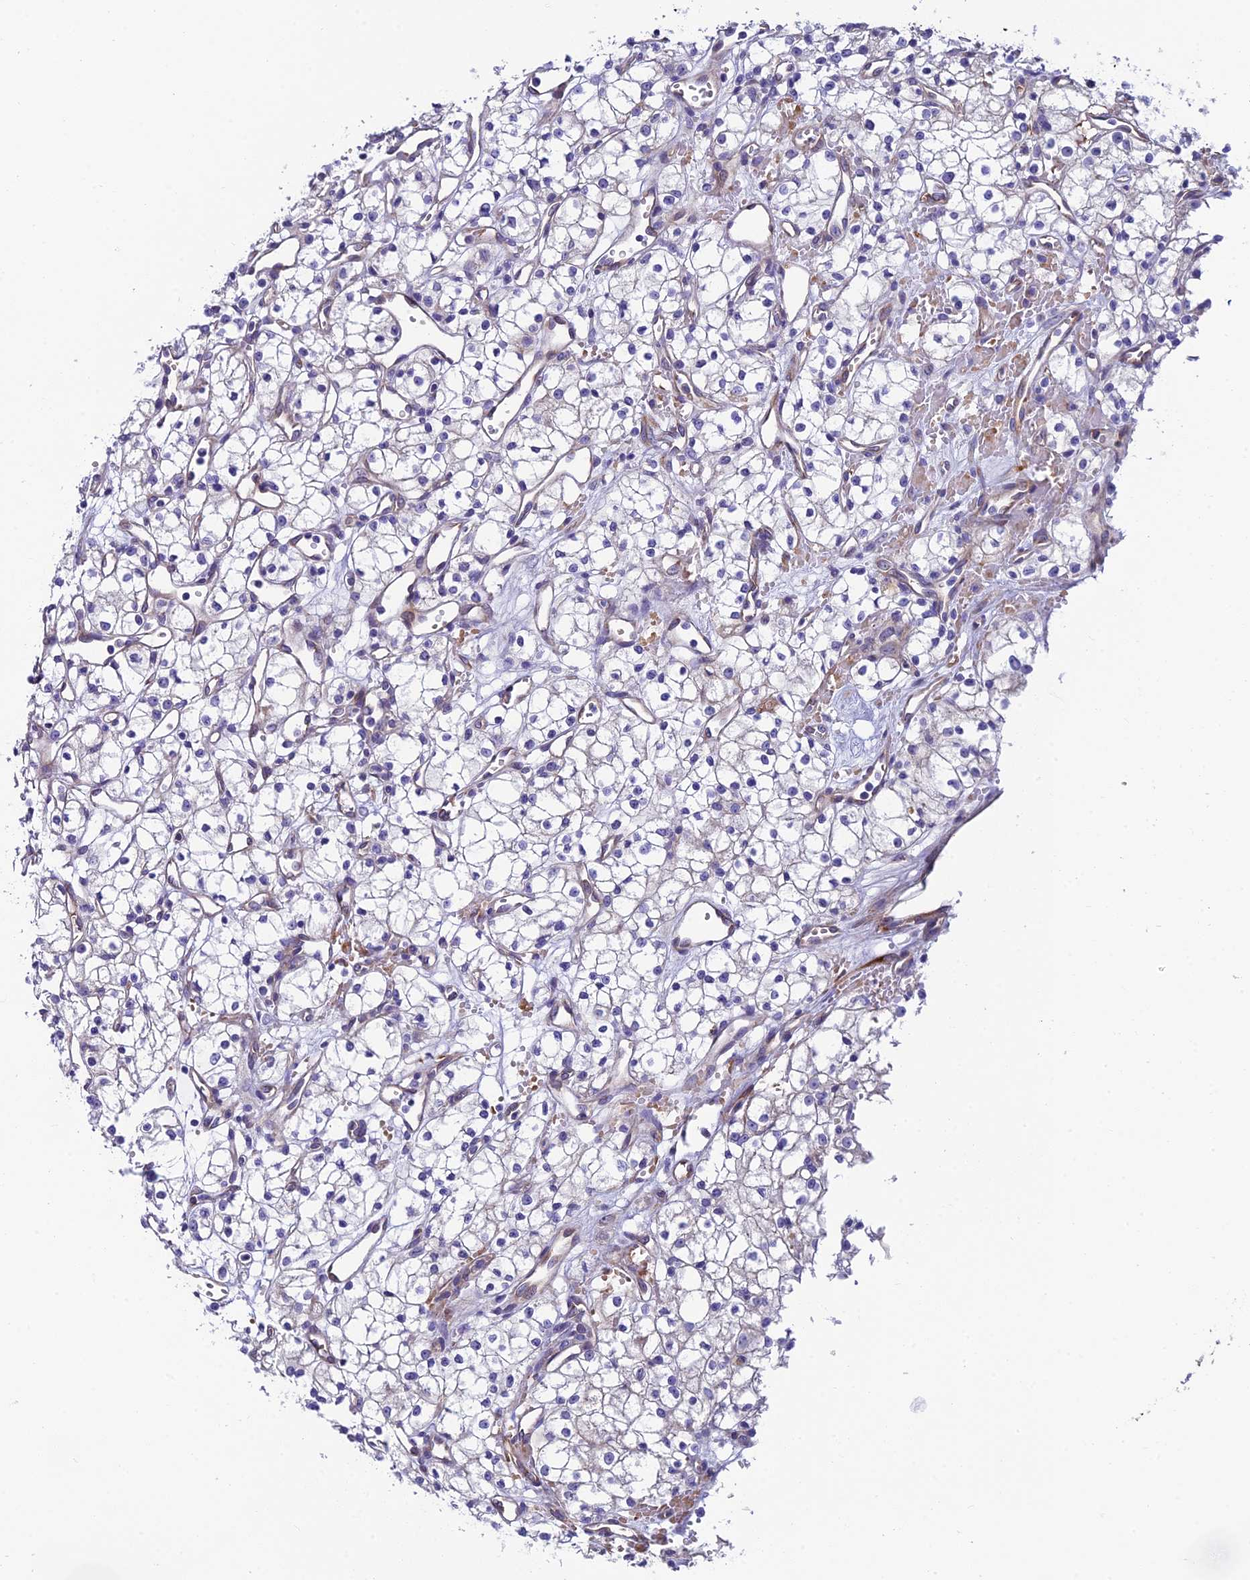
{"staining": {"intensity": "negative", "quantity": "none", "location": "none"}, "tissue": "renal cancer", "cell_type": "Tumor cells", "image_type": "cancer", "snomed": [{"axis": "morphology", "description": "Adenocarcinoma, NOS"}, {"axis": "topography", "description": "Kidney"}], "caption": "Immunohistochemistry (IHC) of human renal adenocarcinoma demonstrates no positivity in tumor cells. (DAB (3,3'-diaminobenzidine) immunohistochemistry (IHC), high magnification).", "gene": "MACIR", "patient": {"sex": "male", "age": 59}}